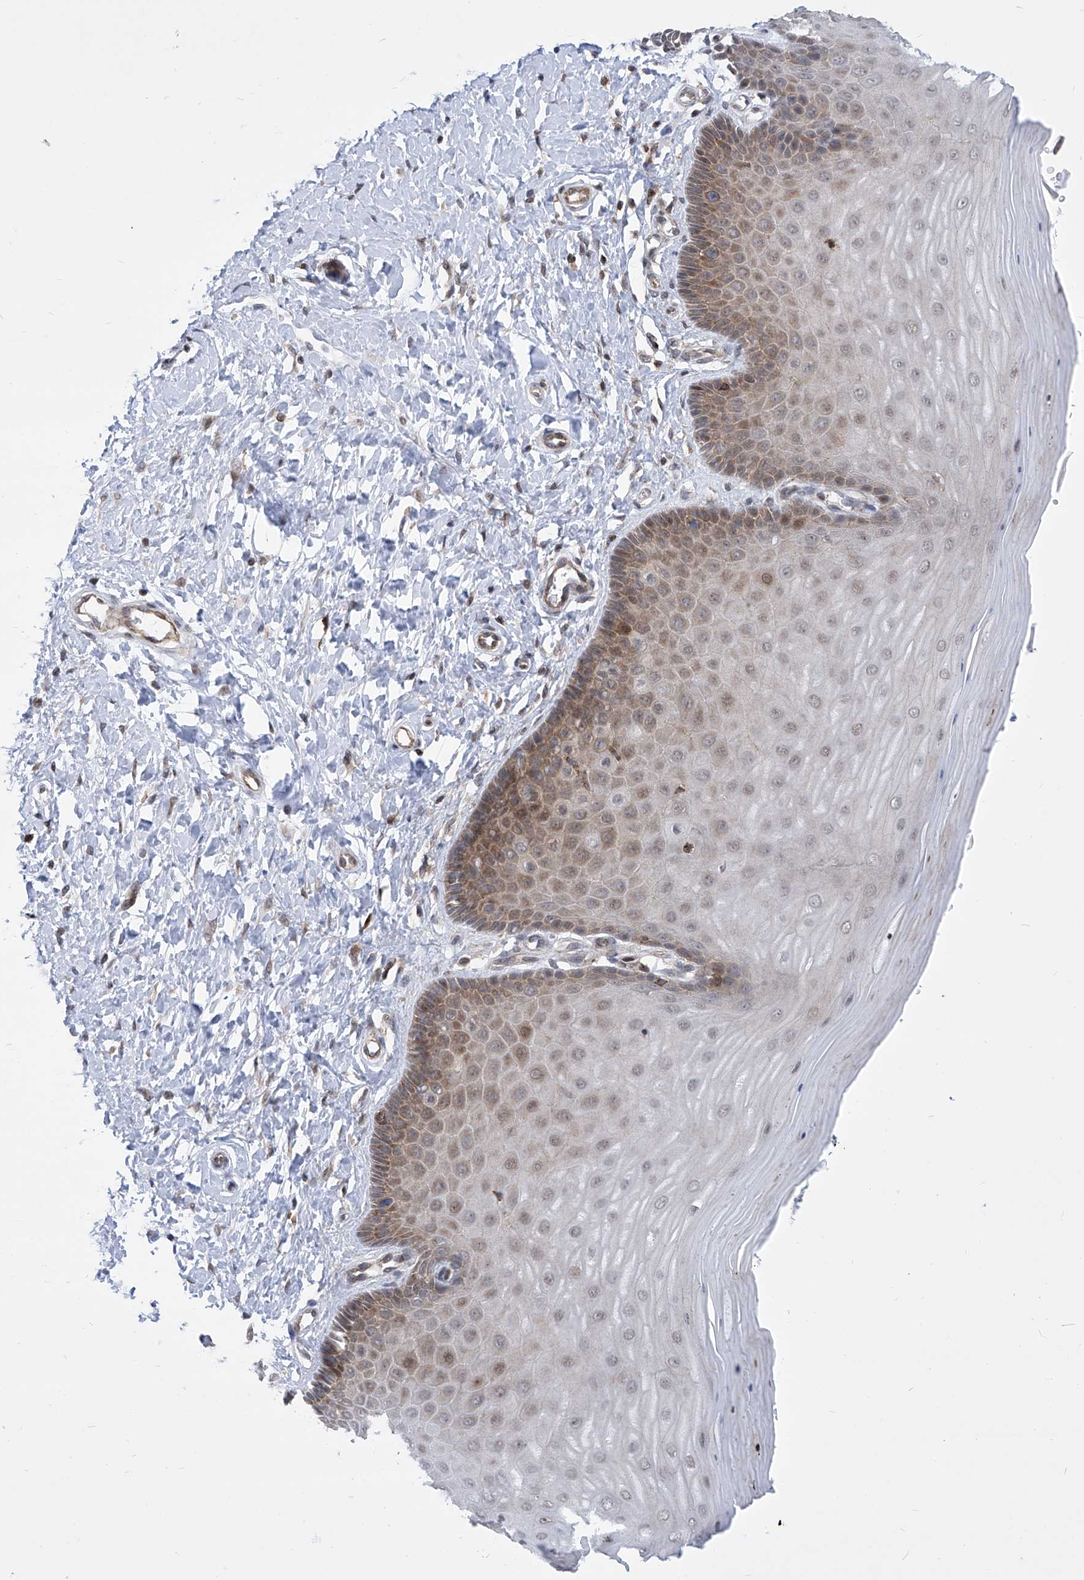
{"staining": {"intensity": "moderate", "quantity": "25%-75%", "location": "cytoplasmic/membranous,nuclear"}, "tissue": "cervix", "cell_type": "Glandular cells", "image_type": "normal", "snomed": [{"axis": "morphology", "description": "Normal tissue, NOS"}, {"axis": "topography", "description": "Cervix"}], "caption": "This photomicrograph shows immunohistochemistry staining of normal cervix, with medium moderate cytoplasmic/membranous,nuclear positivity in about 25%-75% of glandular cells.", "gene": "CEP290", "patient": {"sex": "female", "age": 55}}